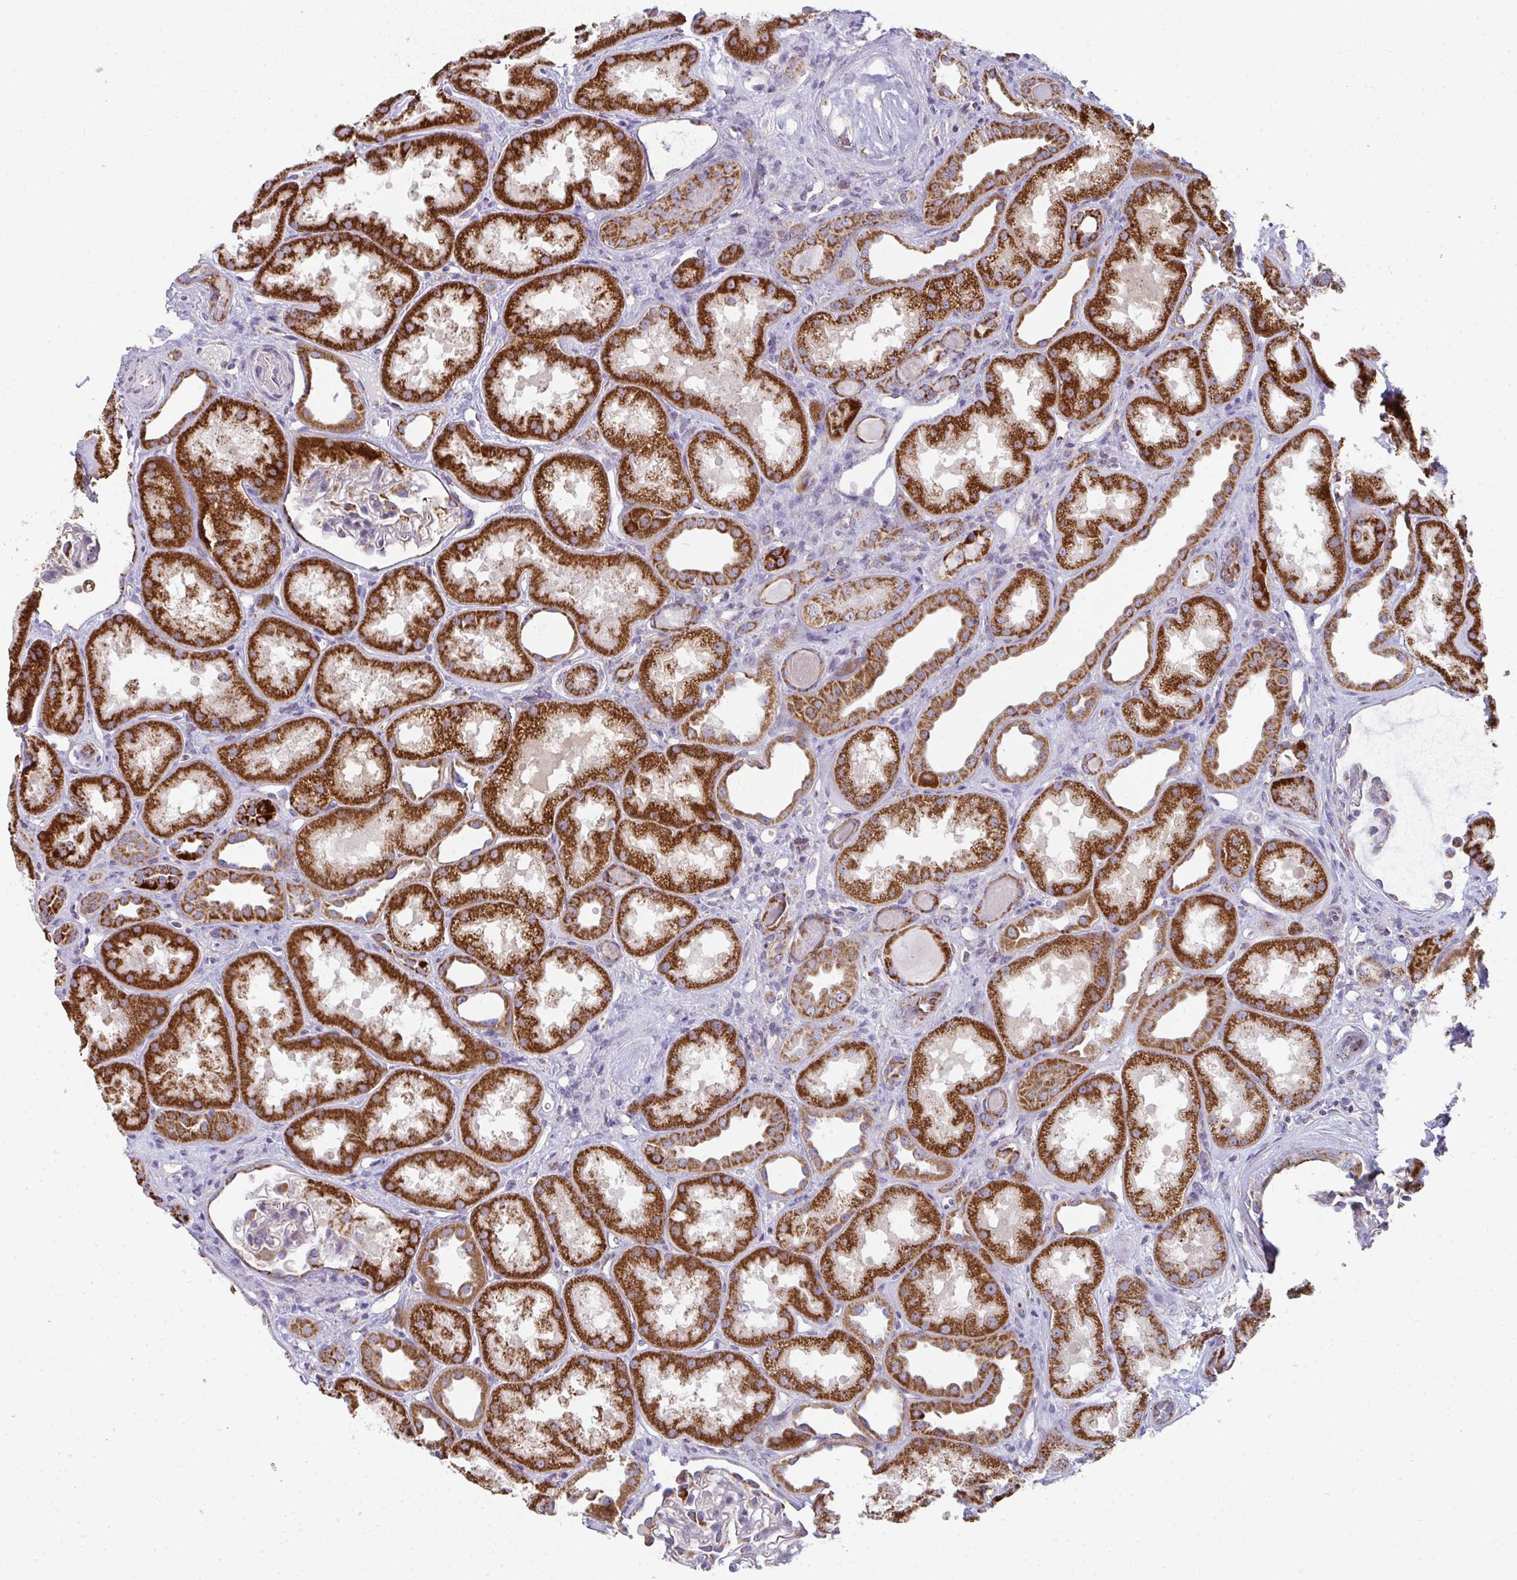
{"staining": {"intensity": "strong", "quantity": "<25%", "location": "cytoplasmic/membranous"}, "tissue": "kidney", "cell_type": "Cells in glomeruli", "image_type": "normal", "snomed": [{"axis": "morphology", "description": "Normal tissue, NOS"}, {"axis": "topography", "description": "Kidney"}], "caption": "This is a micrograph of immunohistochemistry (IHC) staining of normal kidney, which shows strong expression in the cytoplasmic/membranous of cells in glomeruli.", "gene": "FAHD1", "patient": {"sex": "male", "age": 61}}